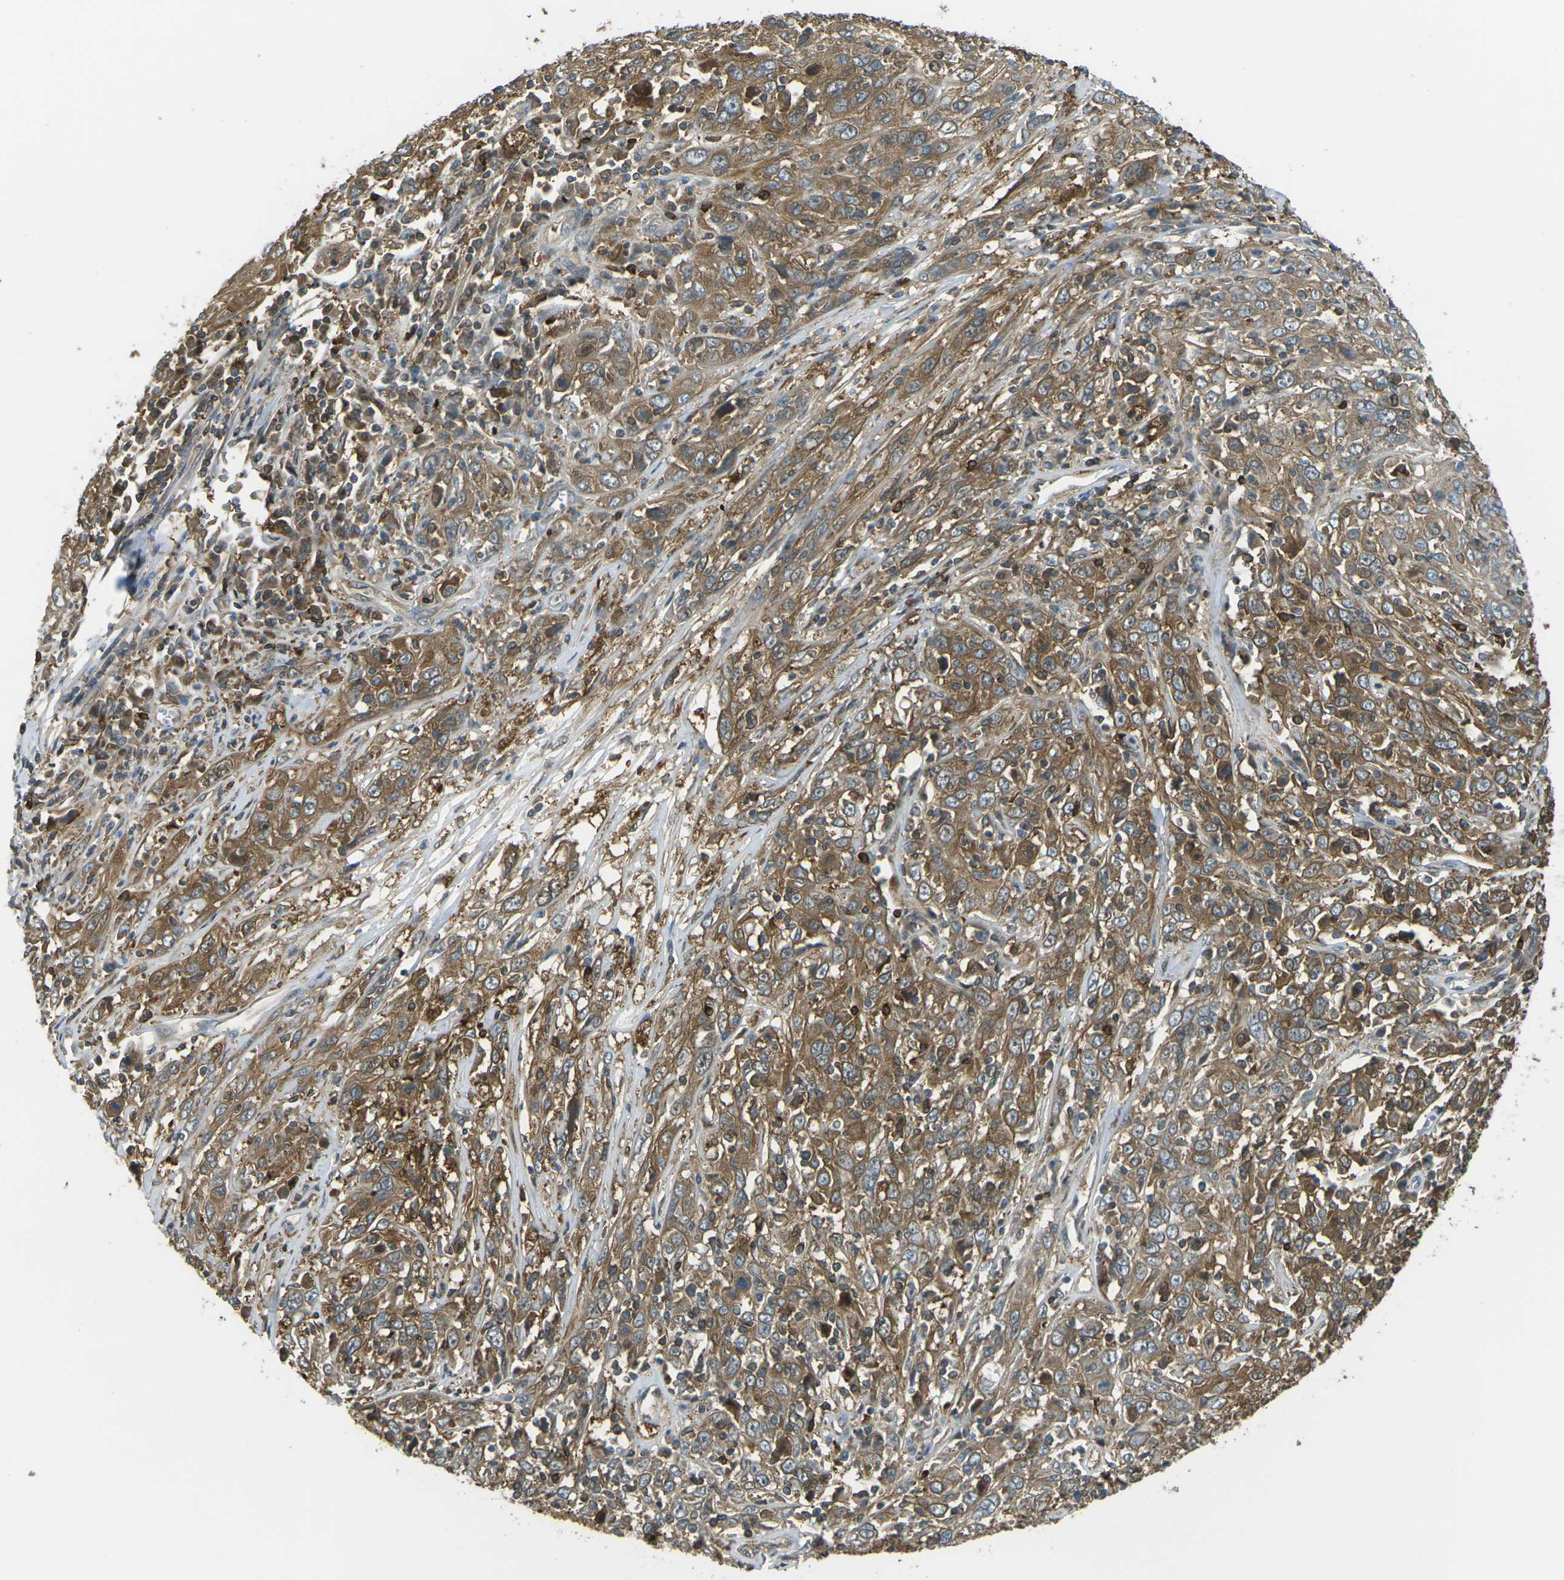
{"staining": {"intensity": "strong", "quantity": ">75%", "location": "cytoplasmic/membranous"}, "tissue": "cervical cancer", "cell_type": "Tumor cells", "image_type": "cancer", "snomed": [{"axis": "morphology", "description": "Squamous cell carcinoma, NOS"}, {"axis": "topography", "description": "Cervix"}], "caption": "Protein expression by immunohistochemistry demonstrates strong cytoplasmic/membranous staining in approximately >75% of tumor cells in cervical cancer (squamous cell carcinoma). The staining was performed using DAB (3,3'-diaminobenzidine), with brown indicating positive protein expression. Nuclei are stained blue with hematoxylin.", "gene": "PIEZO2", "patient": {"sex": "female", "age": 46}}